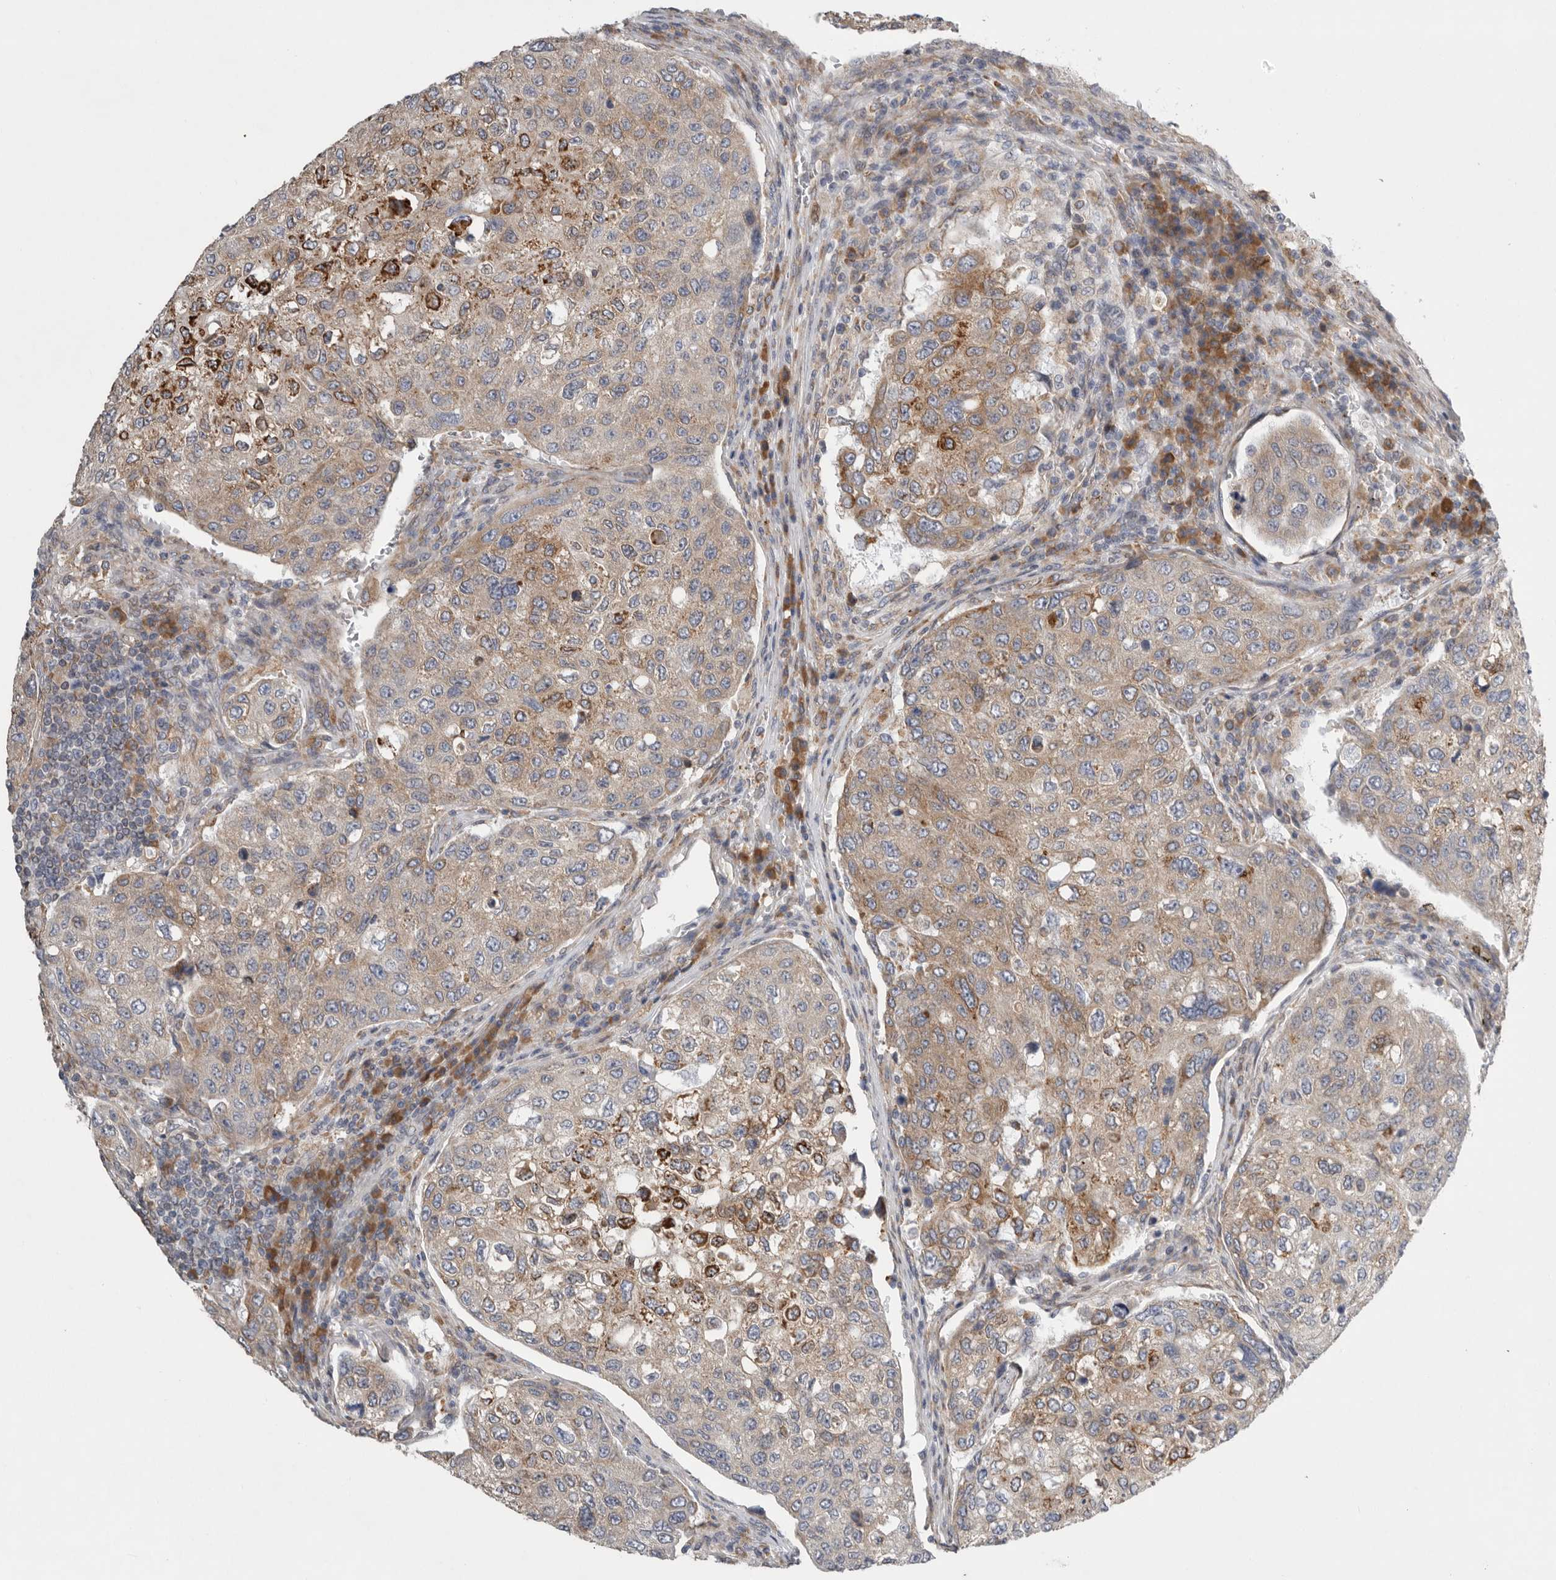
{"staining": {"intensity": "moderate", "quantity": "25%-75%", "location": "cytoplasmic/membranous"}, "tissue": "urothelial cancer", "cell_type": "Tumor cells", "image_type": "cancer", "snomed": [{"axis": "morphology", "description": "Urothelial carcinoma, High grade"}, {"axis": "topography", "description": "Lymph node"}, {"axis": "topography", "description": "Urinary bladder"}], "caption": "Human urothelial cancer stained with a protein marker demonstrates moderate staining in tumor cells.", "gene": "GANAB", "patient": {"sex": "male", "age": 51}}